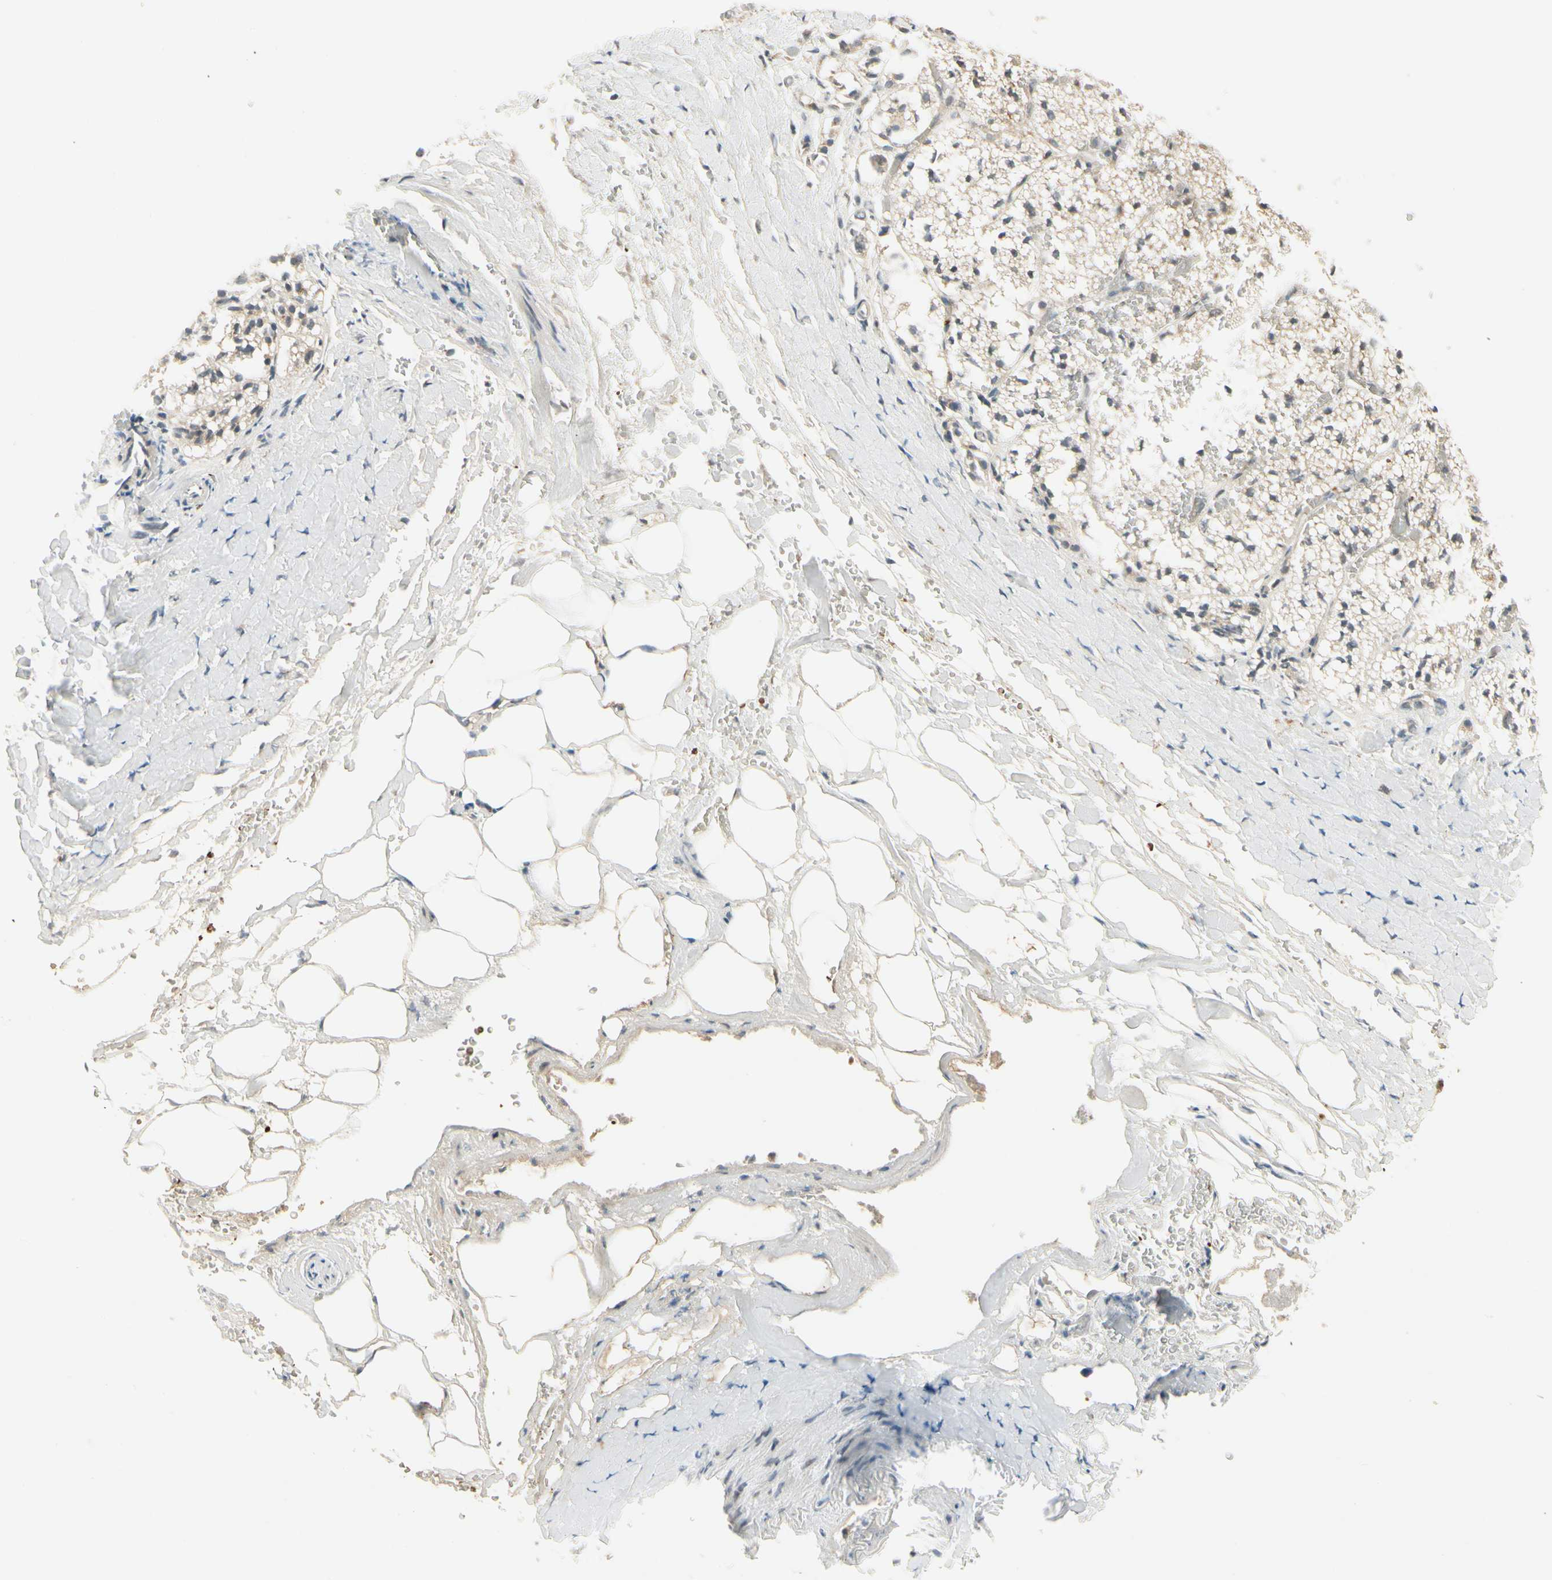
{"staining": {"intensity": "weak", "quantity": ">75%", "location": "cytoplasmic/membranous"}, "tissue": "adrenal gland", "cell_type": "Glandular cells", "image_type": "normal", "snomed": [{"axis": "morphology", "description": "Normal tissue, NOS"}, {"axis": "topography", "description": "Adrenal gland"}], "caption": "Immunohistochemical staining of unremarkable human adrenal gland reveals >75% levels of weak cytoplasmic/membranous protein expression in about >75% of glandular cells.", "gene": "MANSC1", "patient": {"sex": "male", "age": 53}}